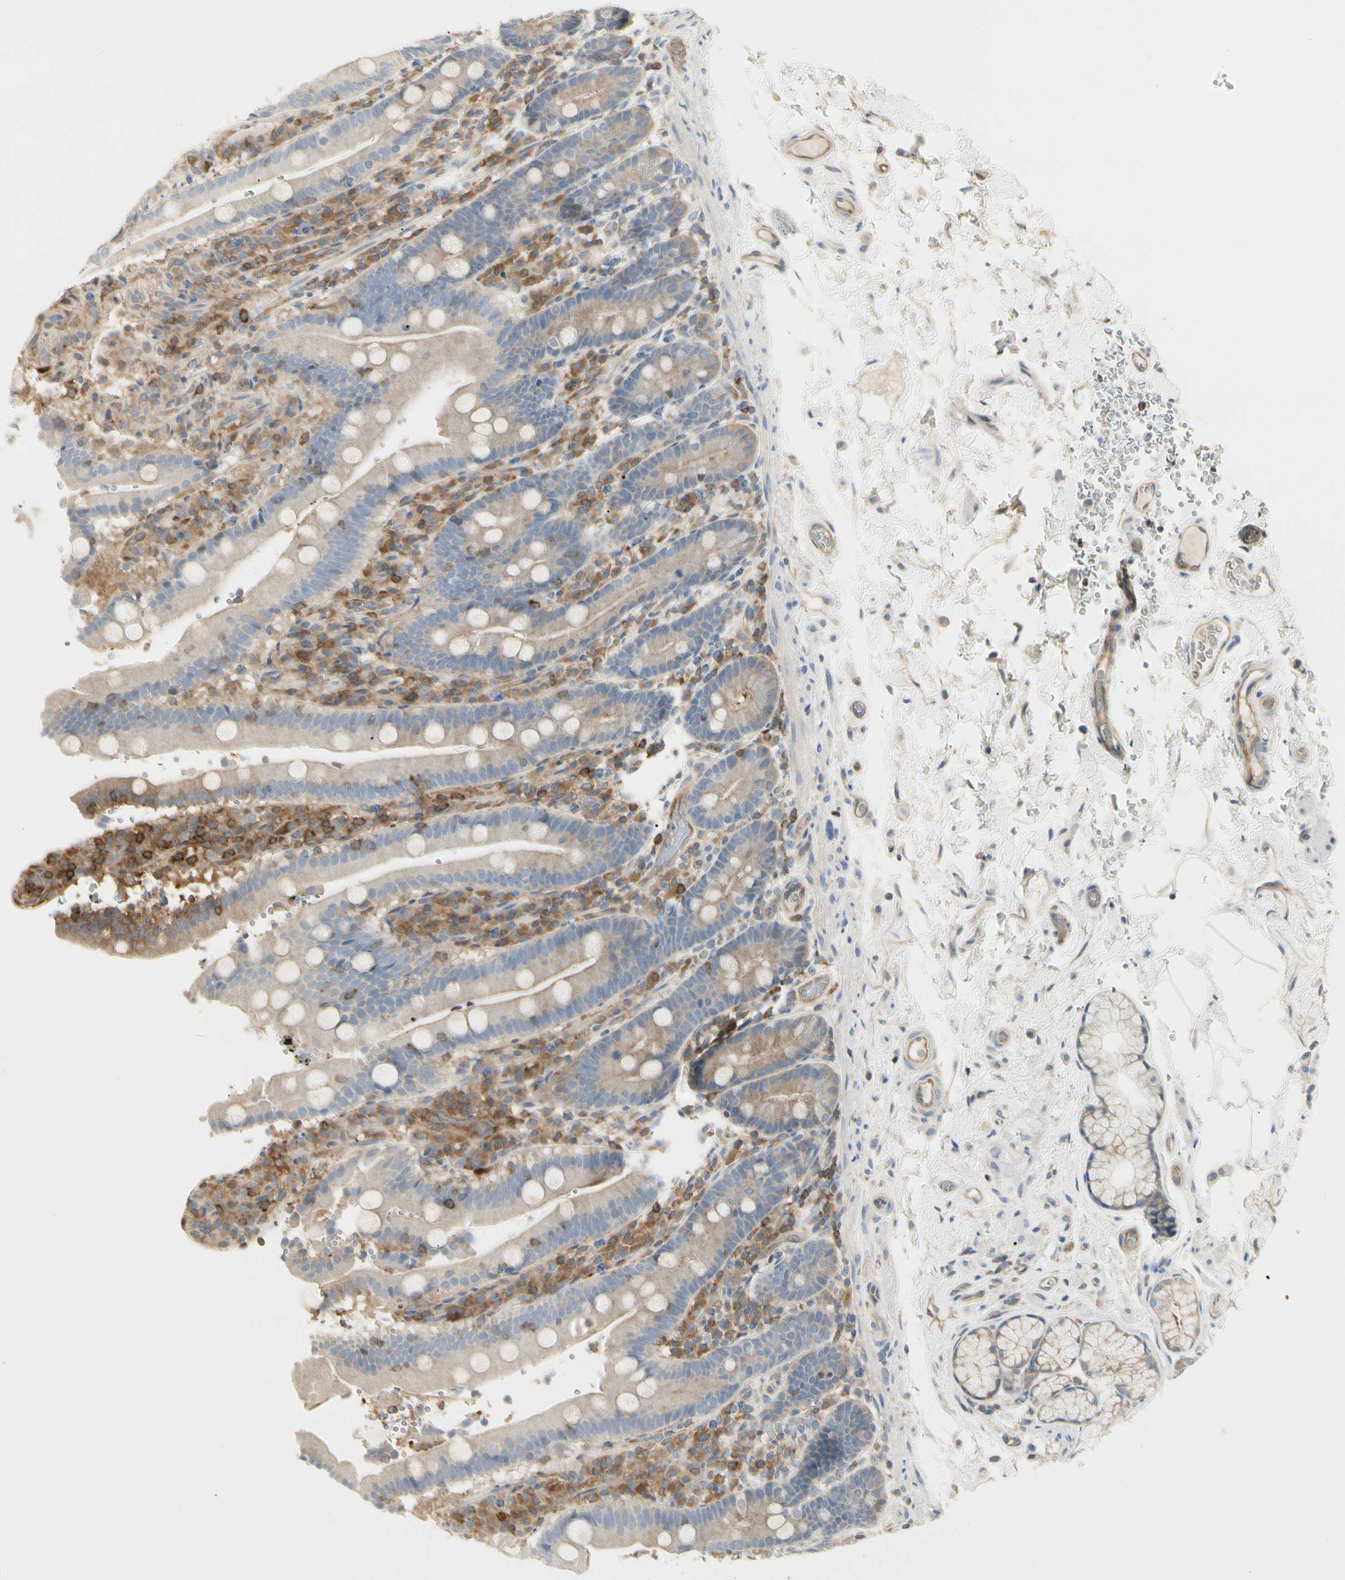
{"staining": {"intensity": "weak", "quantity": ">75%", "location": "cytoplasmic/membranous"}, "tissue": "duodenum", "cell_type": "Glandular cells", "image_type": "normal", "snomed": [{"axis": "morphology", "description": "Normal tissue, NOS"}, {"axis": "topography", "description": "Small intestine, NOS"}], "caption": "A high-resolution micrograph shows immunohistochemistry staining of normal duodenum, which displays weak cytoplasmic/membranous staining in about >75% of glandular cells. Nuclei are stained in blue.", "gene": "NFKB2", "patient": {"sex": "female", "age": 71}}